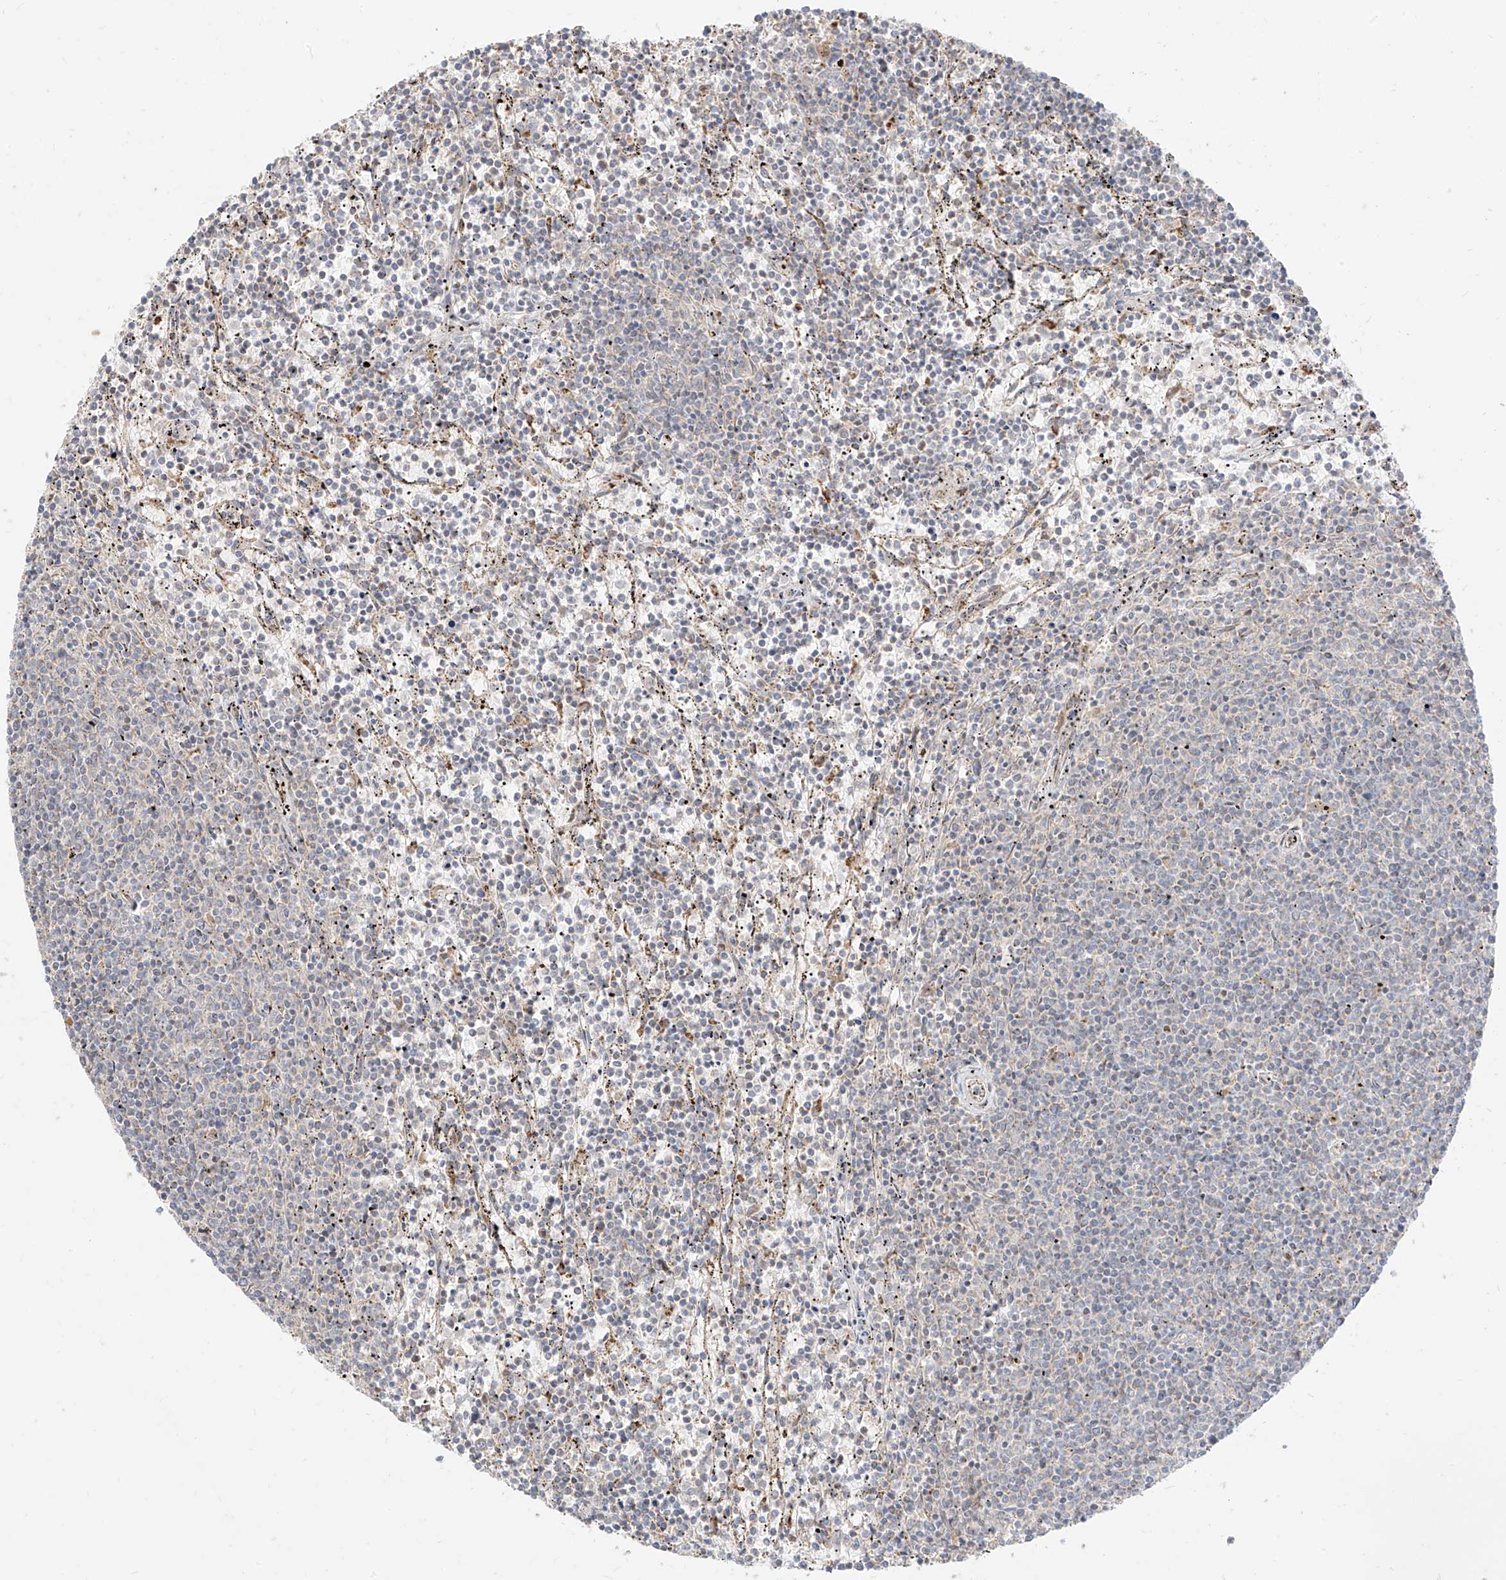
{"staining": {"intensity": "negative", "quantity": "none", "location": "none"}, "tissue": "lymphoma", "cell_type": "Tumor cells", "image_type": "cancer", "snomed": [{"axis": "morphology", "description": "Malignant lymphoma, non-Hodgkin's type, Low grade"}, {"axis": "topography", "description": "Spleen"}], "caption": "This is an IHC micrograph of lymphoma. There is no positivity in tumor cells.", "gene": "PLCL1", "patient": {"sex": "female", "age": 50}}